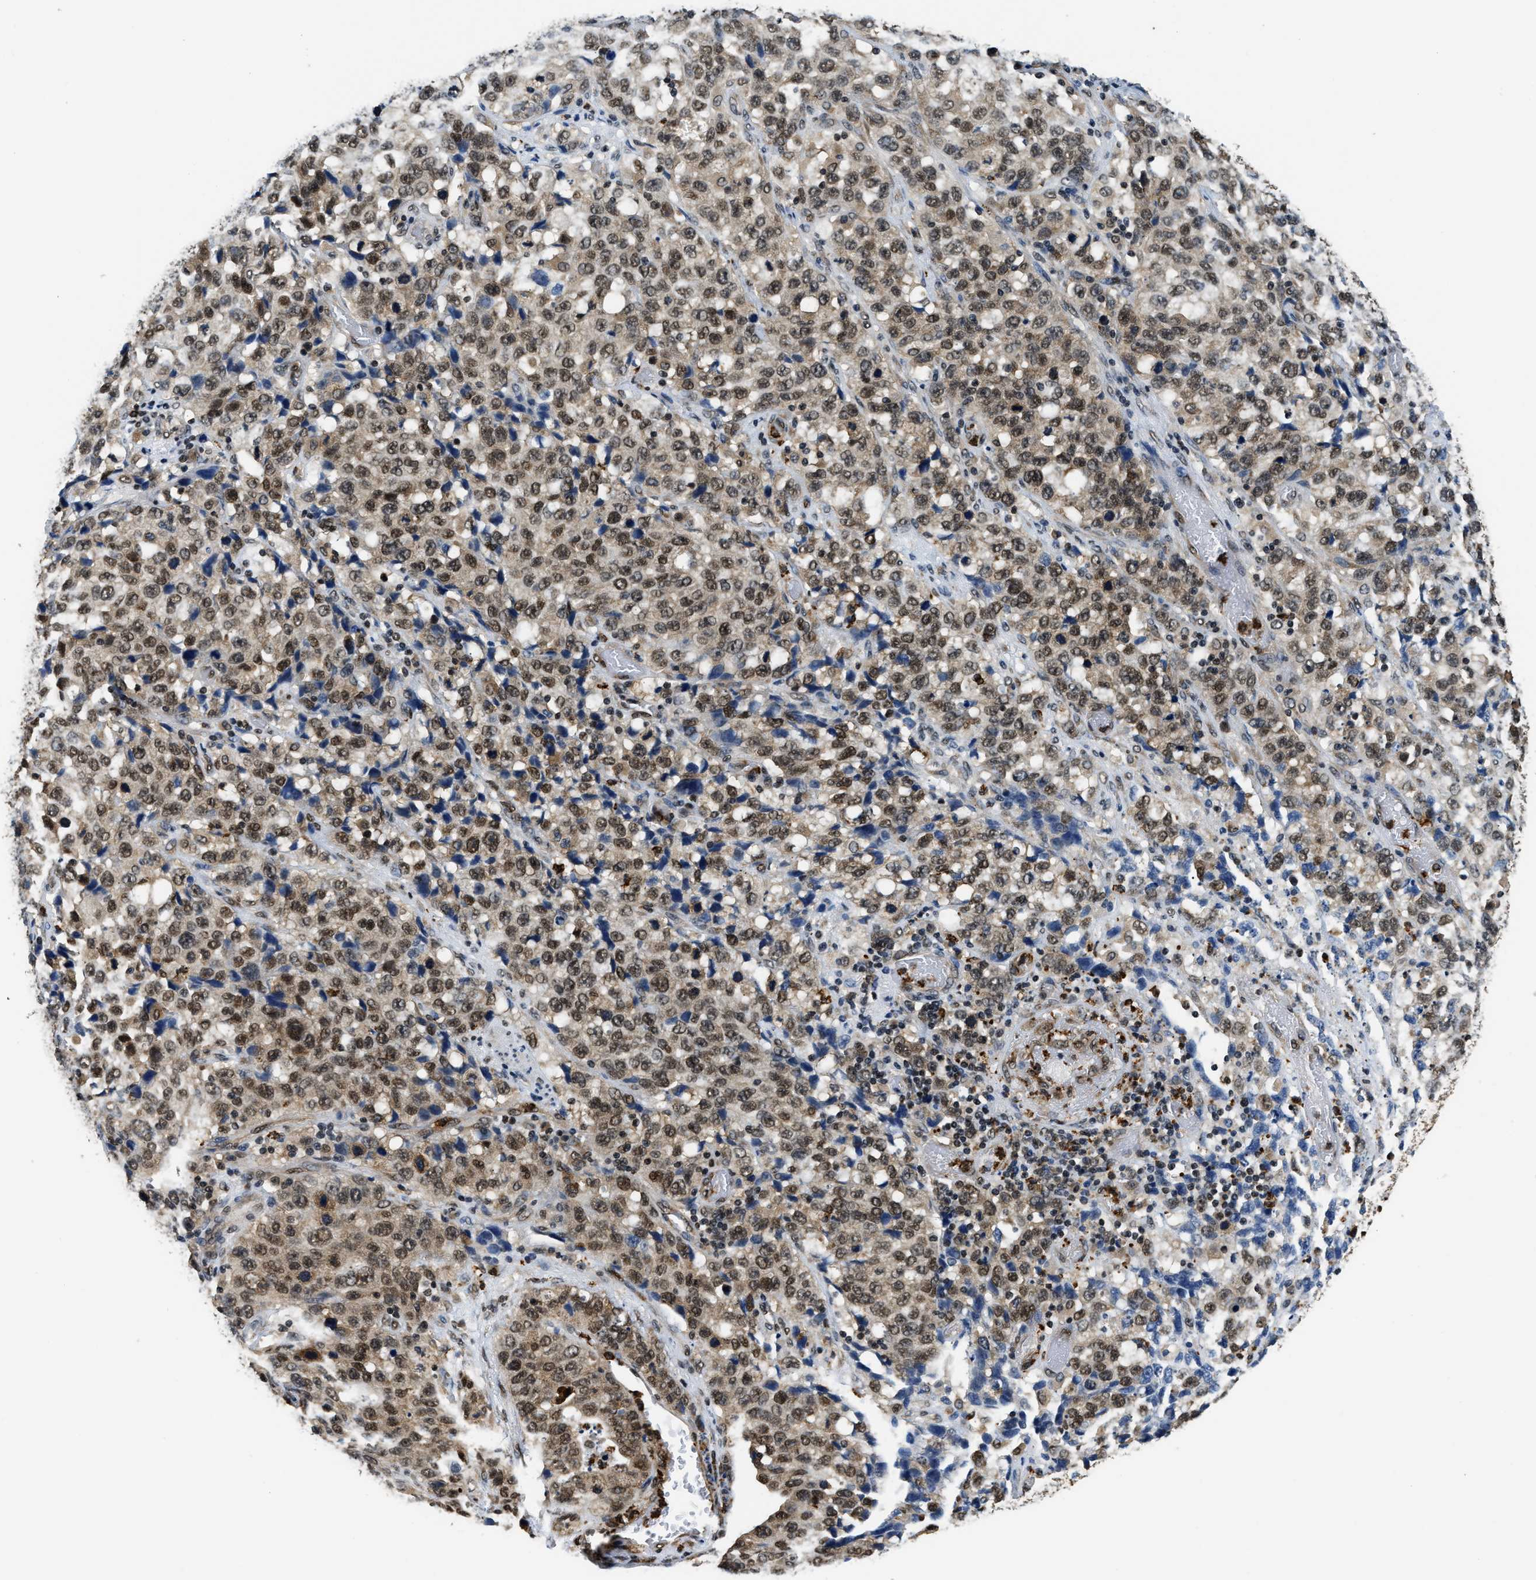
{"staining": {"intensity": "moderate", "quantity": ">75%", "location": "cytoplasmic/membranous,nuclear"}, "tissue": "stomach cancer", "cell_type": "Tumor cells", "image_type": "cancer", "snomed": [{"axis": "morphology", "description": "Normal tissue, NOS"}, {"axis": "morphology", "description": "Adenocarcinoma, NOS"}, {"axis": "topography", "description": "Stomach"}], "caption": "Tumor cells demonstrate medium levels of moderate cytoplasmic/membranous and nuclear positivity in about >75% of cells in stomach cancer.", "gene": "CCNDBP1", "patient": {"sex": "male", "age": 48}}